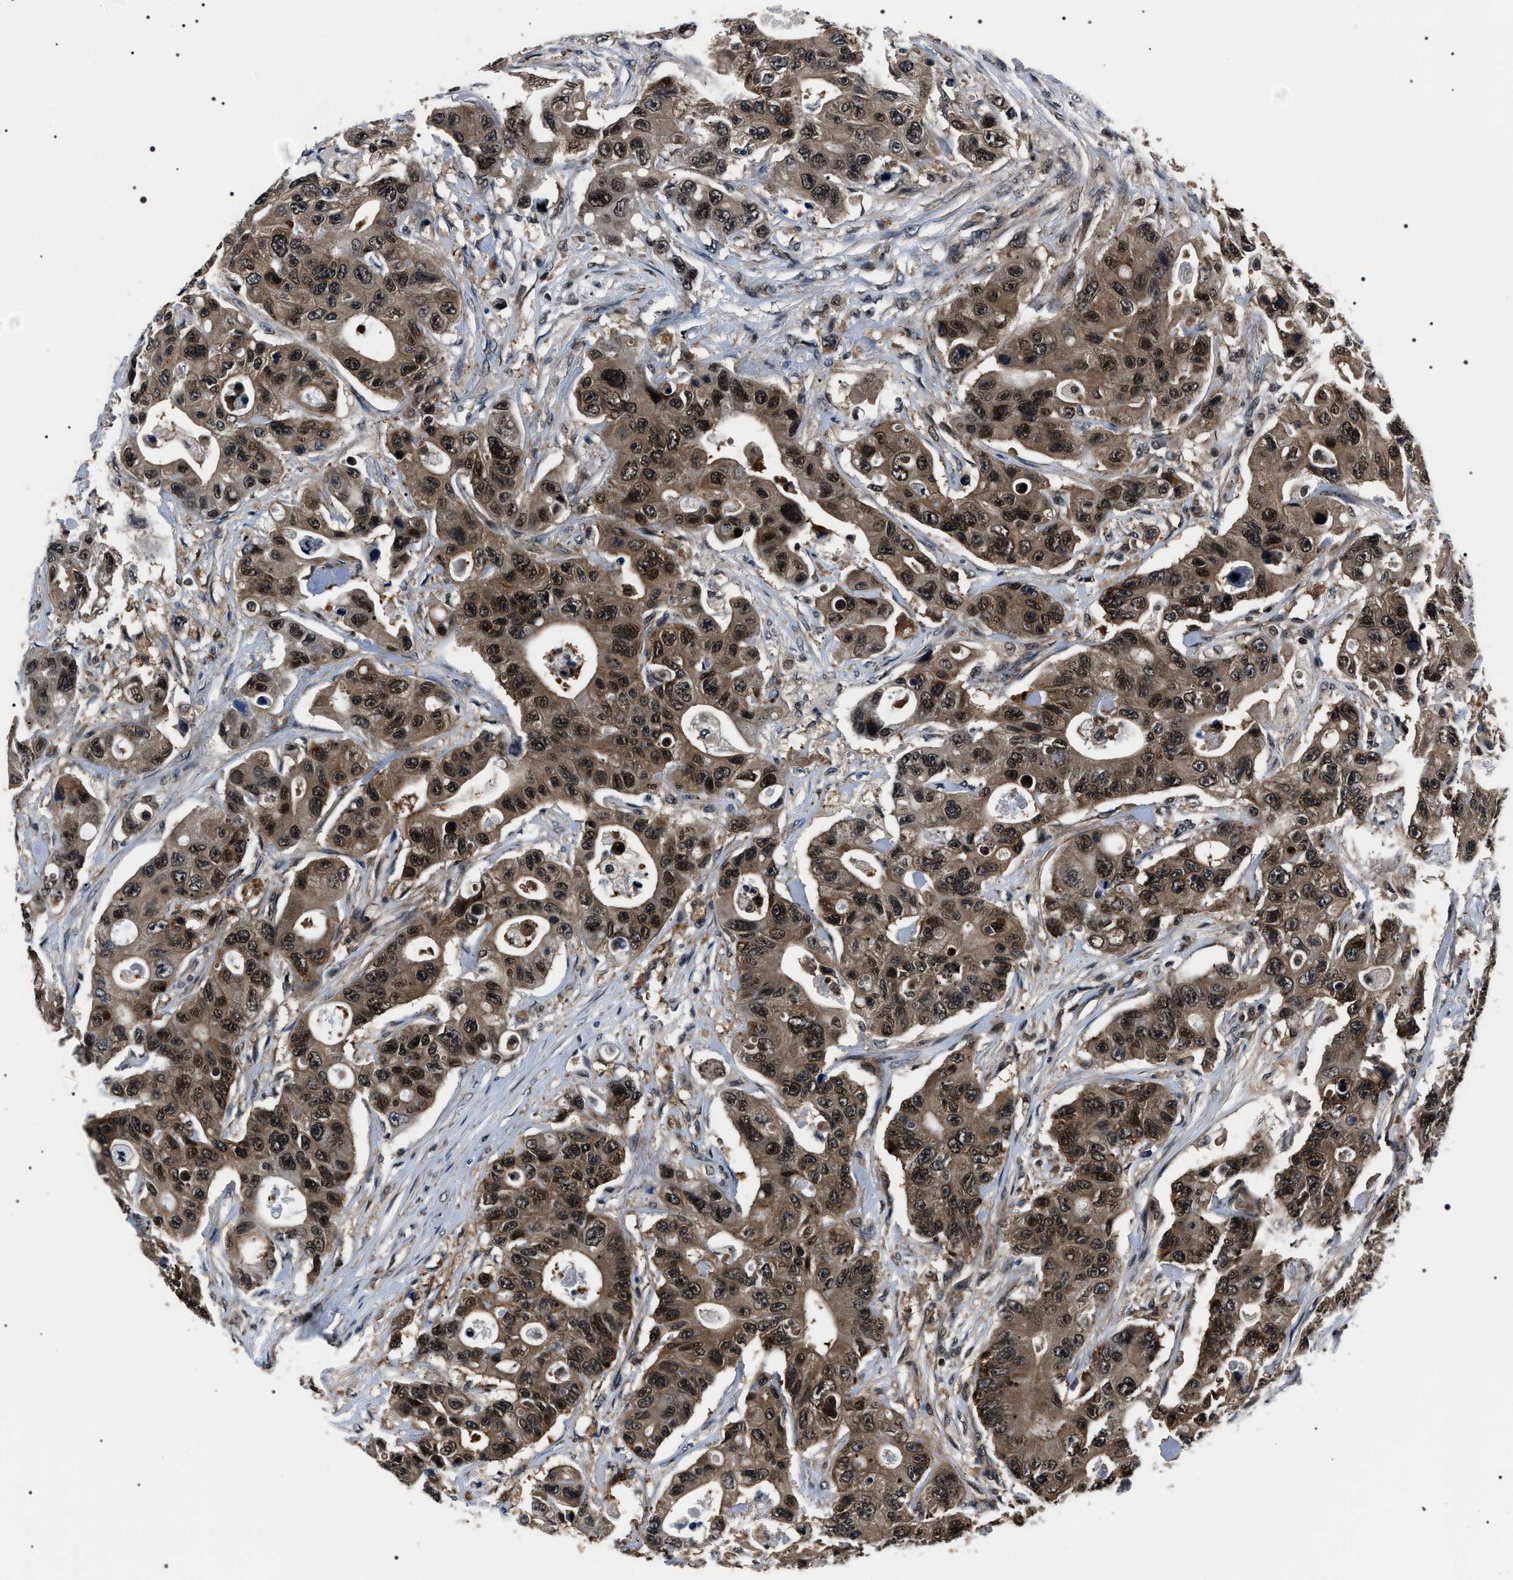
{"staining": {"intensity": "moderate", "quantity": ">75%", "location": "cytoplasmic/membranous,nuclear"}, "tissue": "colorectal cancer", "cell_type": "Tumor cells", "image_type": "cancer", "snomed": [{"axis": "morphology", "description": "Adenocarcinoma, NOS"}, {"axis": "topography", "description": "Colon"}], "caption": "About >75% of tumor cells in adenocarcinoma (colorectal) exhibit moderate cytoplasmic/membranous and nuclear protein staining as visualized by brown immunohistochemical staining.", "gene": "SIPA1", "patient": {"sex": "female", "age": 46}}